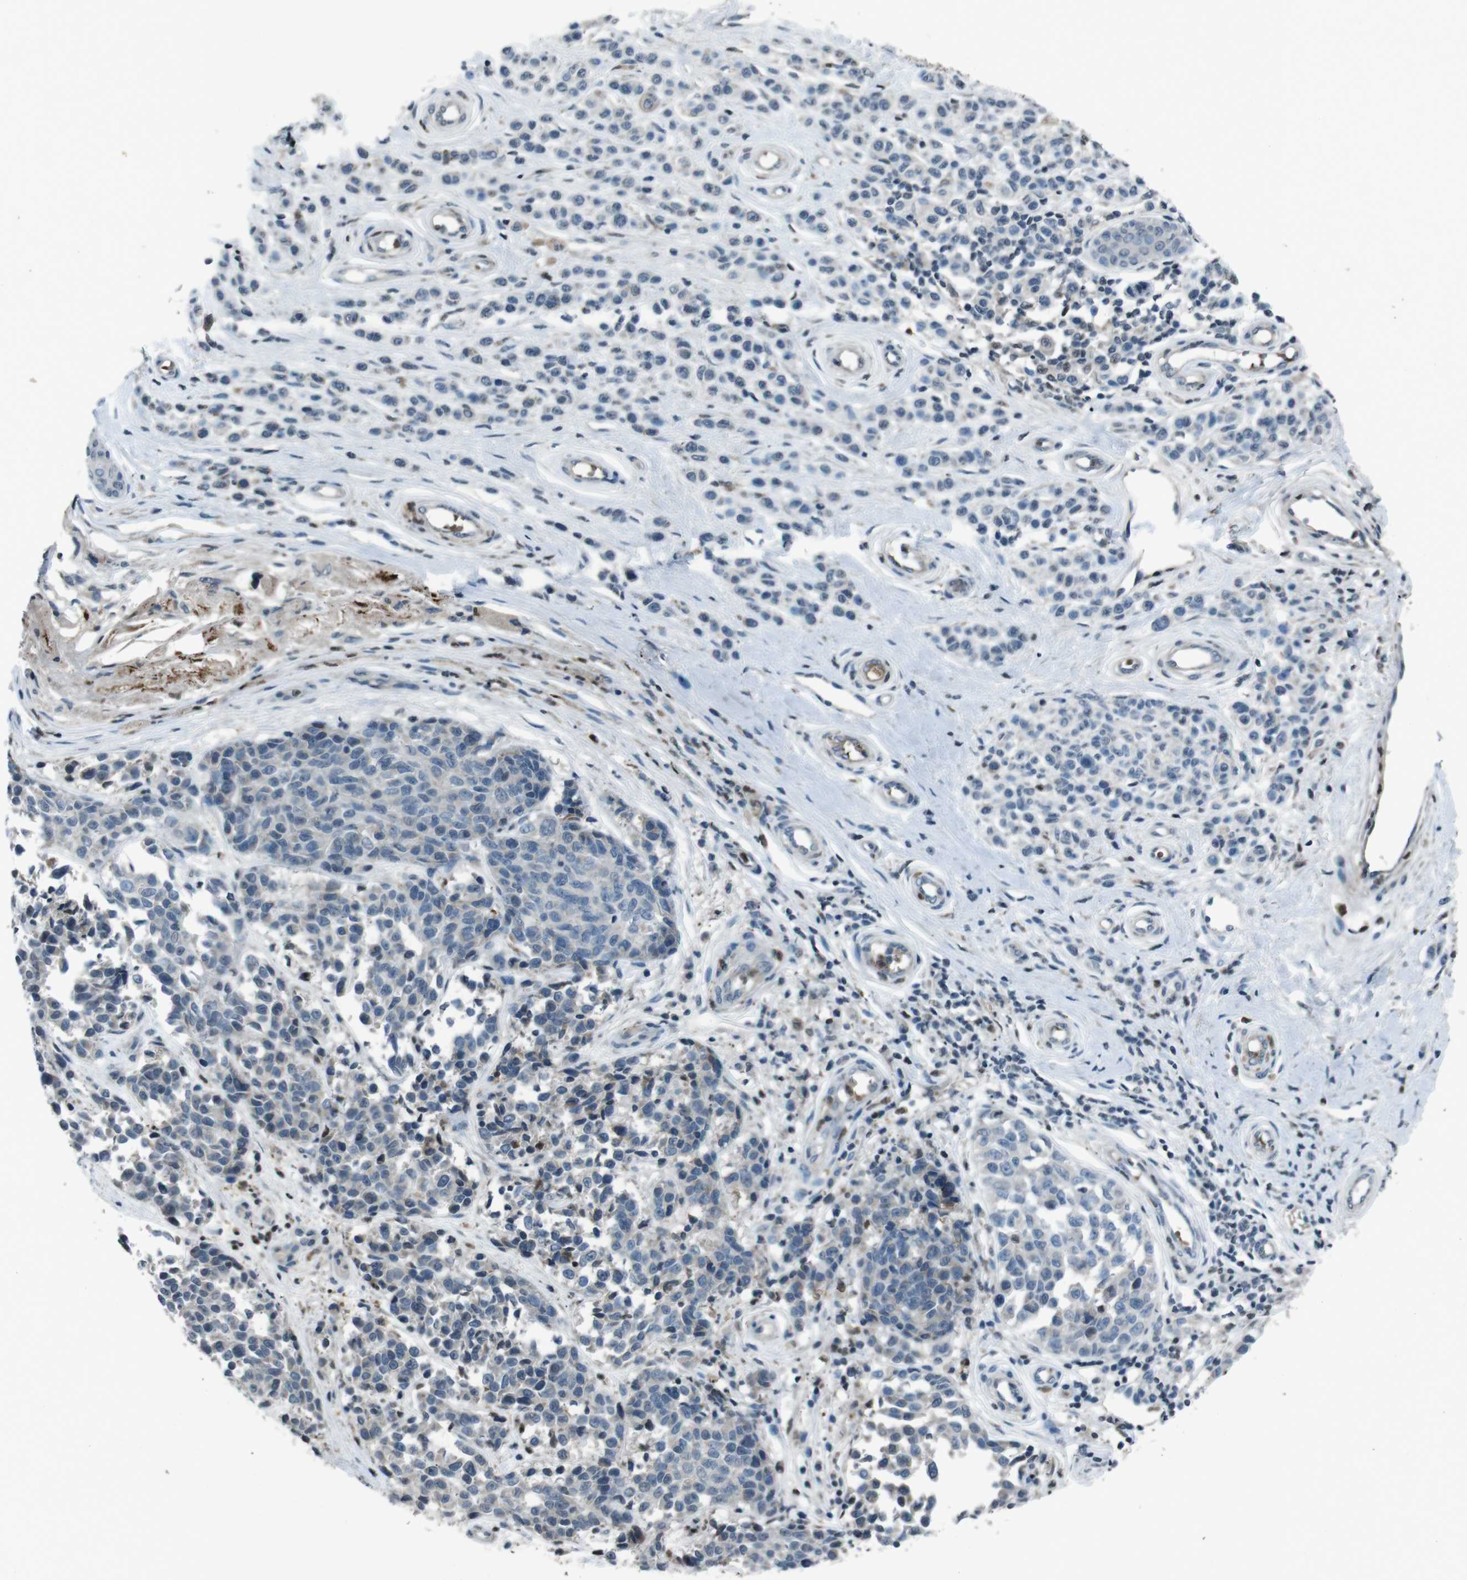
{"staining": {"intensity": "negative", "quantity": "none", "location": "none"}, "tissue": "melanoma", "cell_type": "Tumor cells", "image_type": "cancer", "snomed": [{"axis": "morphology", "description": "Malignant melanoma, NOS"}, {"axis": "topography", "description": "Skin"}], "caption": "Tumor cells are negative for brown protein staining in malignant melanoma.", "gene": "UGT1A6", "patient": {"sex": "female", "age": 64}}